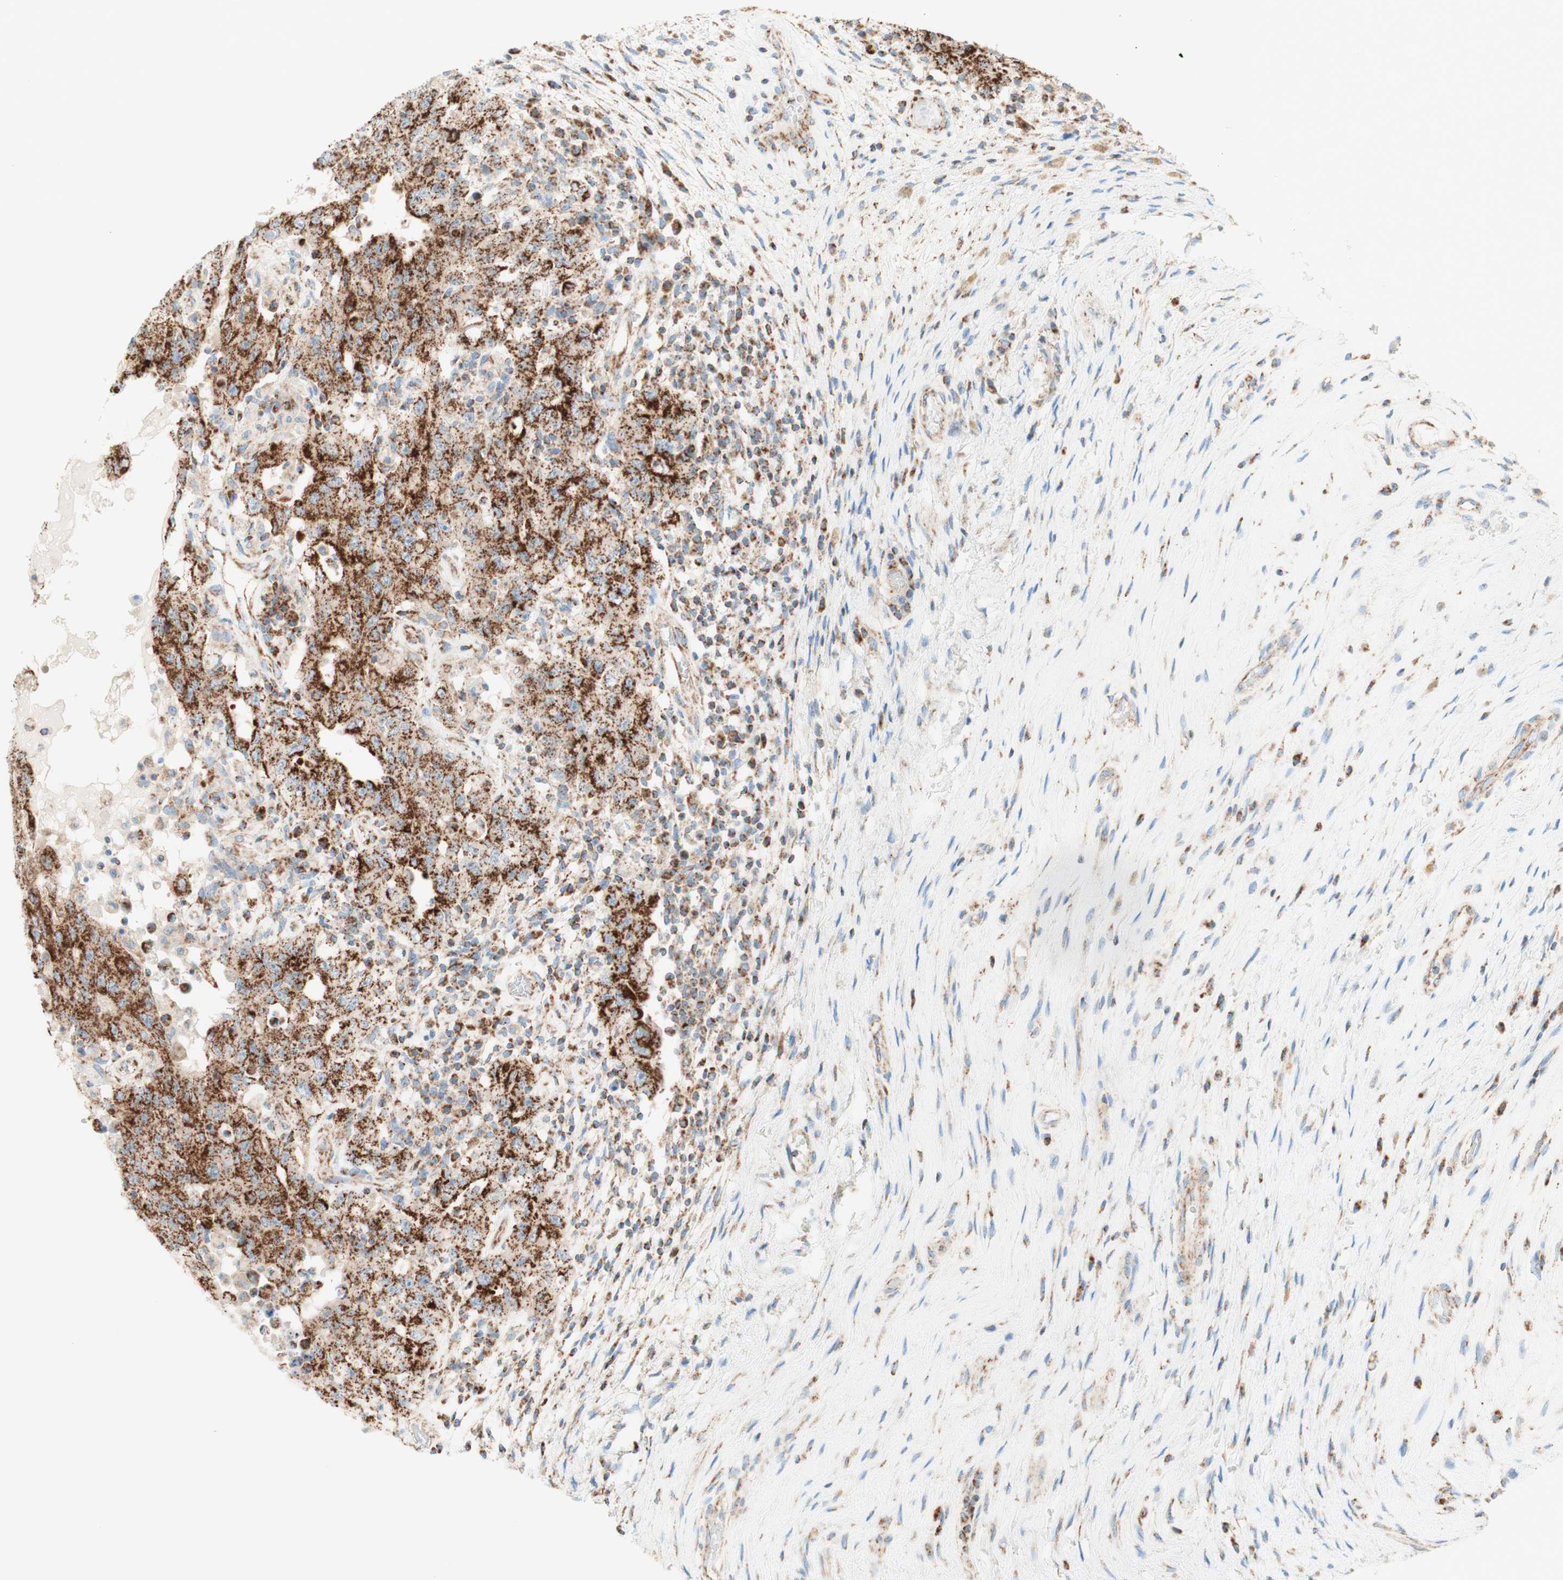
{"staining": {"intensity": "strong", "quantity": ">75%", "location": "cytoplasmic/membranous"}, "tissue": "testis cancer", "cell_type": "Tumor cells", "image_type": "cancer", "snomed": [{"axis": "morphology", "description": "Carcinoma, Embryonal, NOS"}, {"axis": "topography", "description": "Testis"}], "caption": "Human testis cancer stained for a protein (brown) exhibits strong cytoplasmic/membranous positive staining in approximately >75% of tumor cells.", "gene": "TOMM20", "patient": {"sex": "male", "age": 26}}